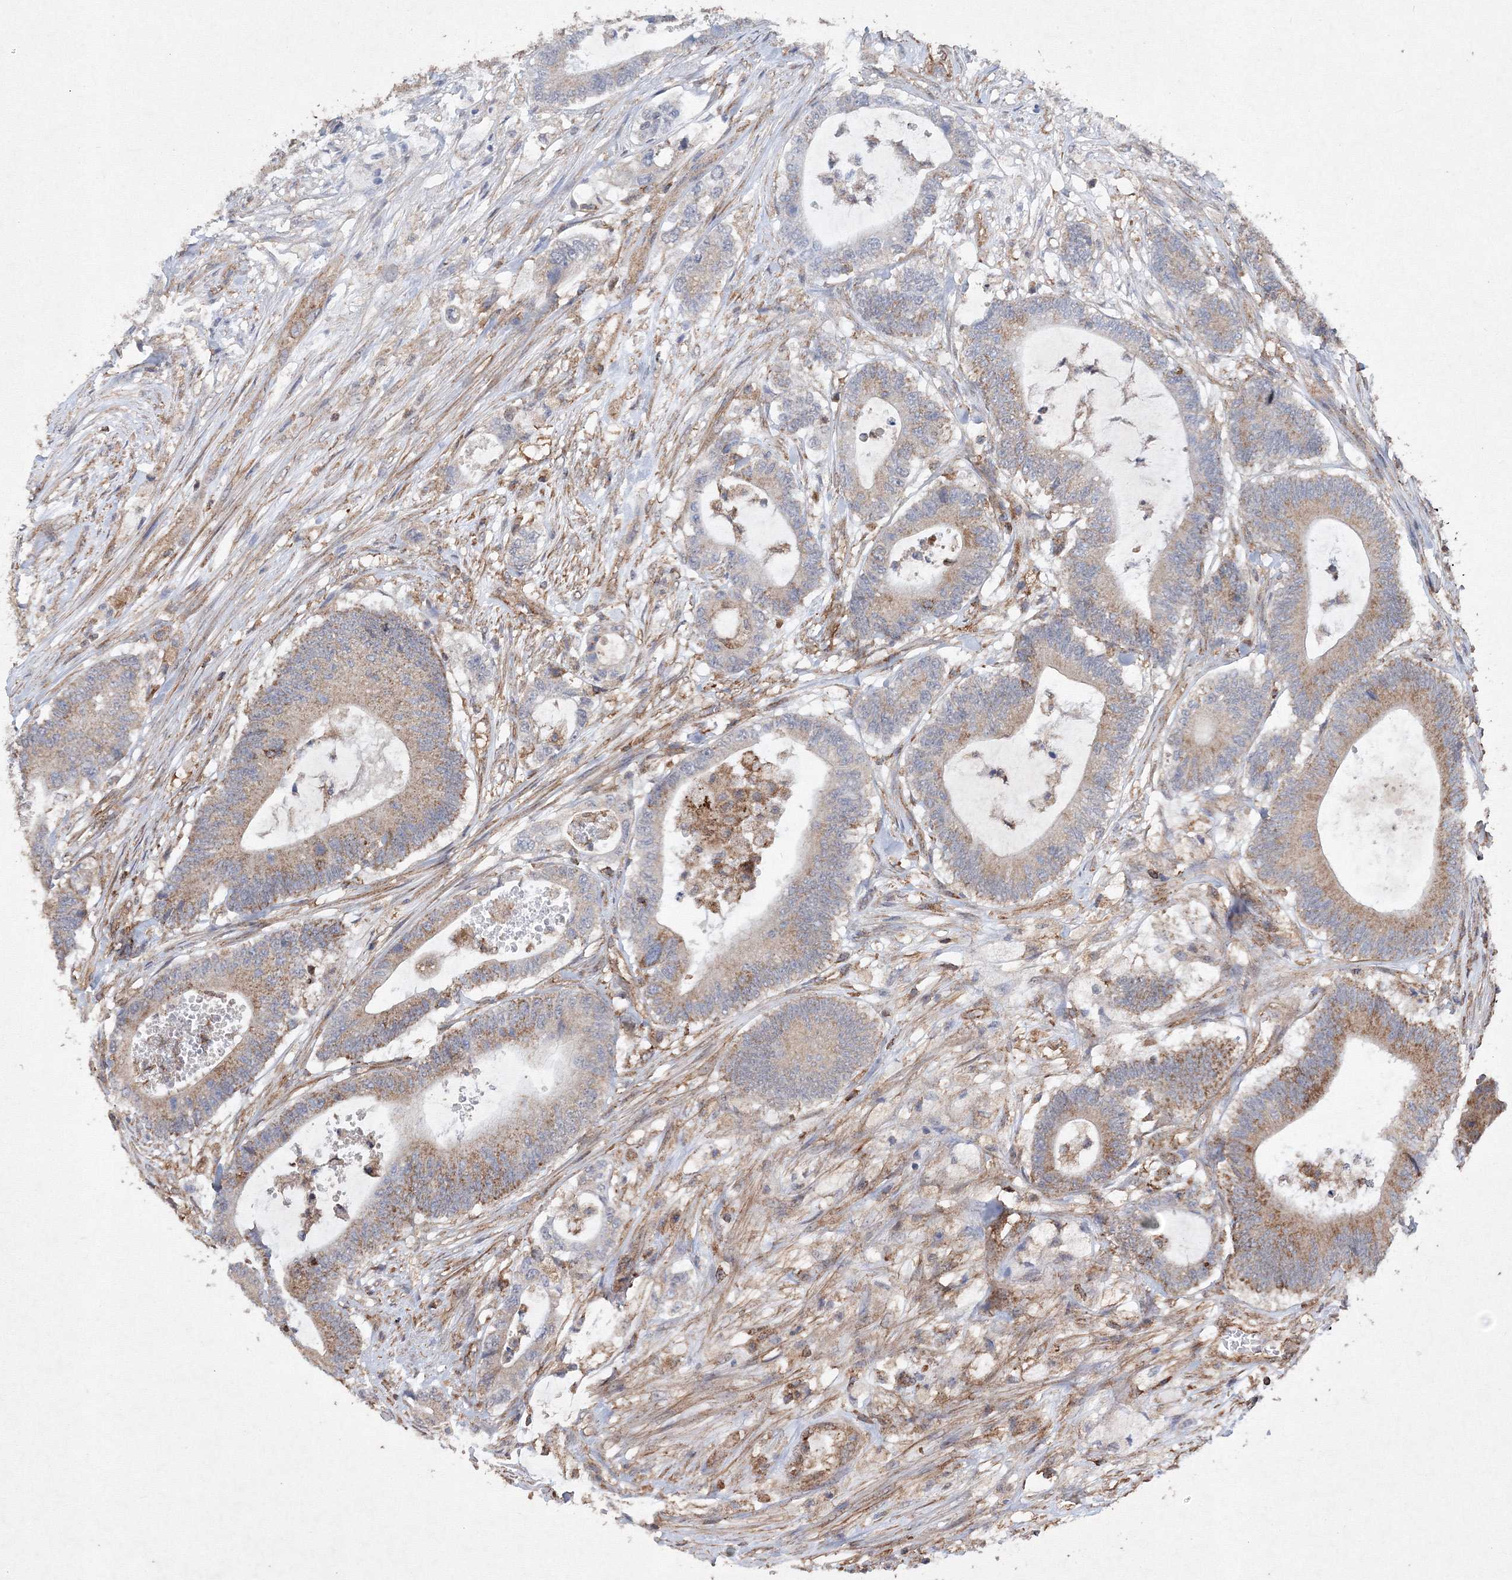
{"staining": {"intensity": "moderate", "quantity": "25%-75%", "location": "cytoplasmic/membranous"}, "tissue": "colorectal cancer", "cell_type": "Tumor cells", "image_type": "cancer", "snomed": [{"axis": "morphology", "description": "Adenocarcinoma, NOS"}, {"axis": "topography", "description": "Colon"}], "caption": "This is an image of IHC staining of colorectal cancer, which shows moderate staining in the cytoplasmic/membranous of tumor cells.", "gene": "TMEM139", "patient": {"sex": "female", "age": 84}}